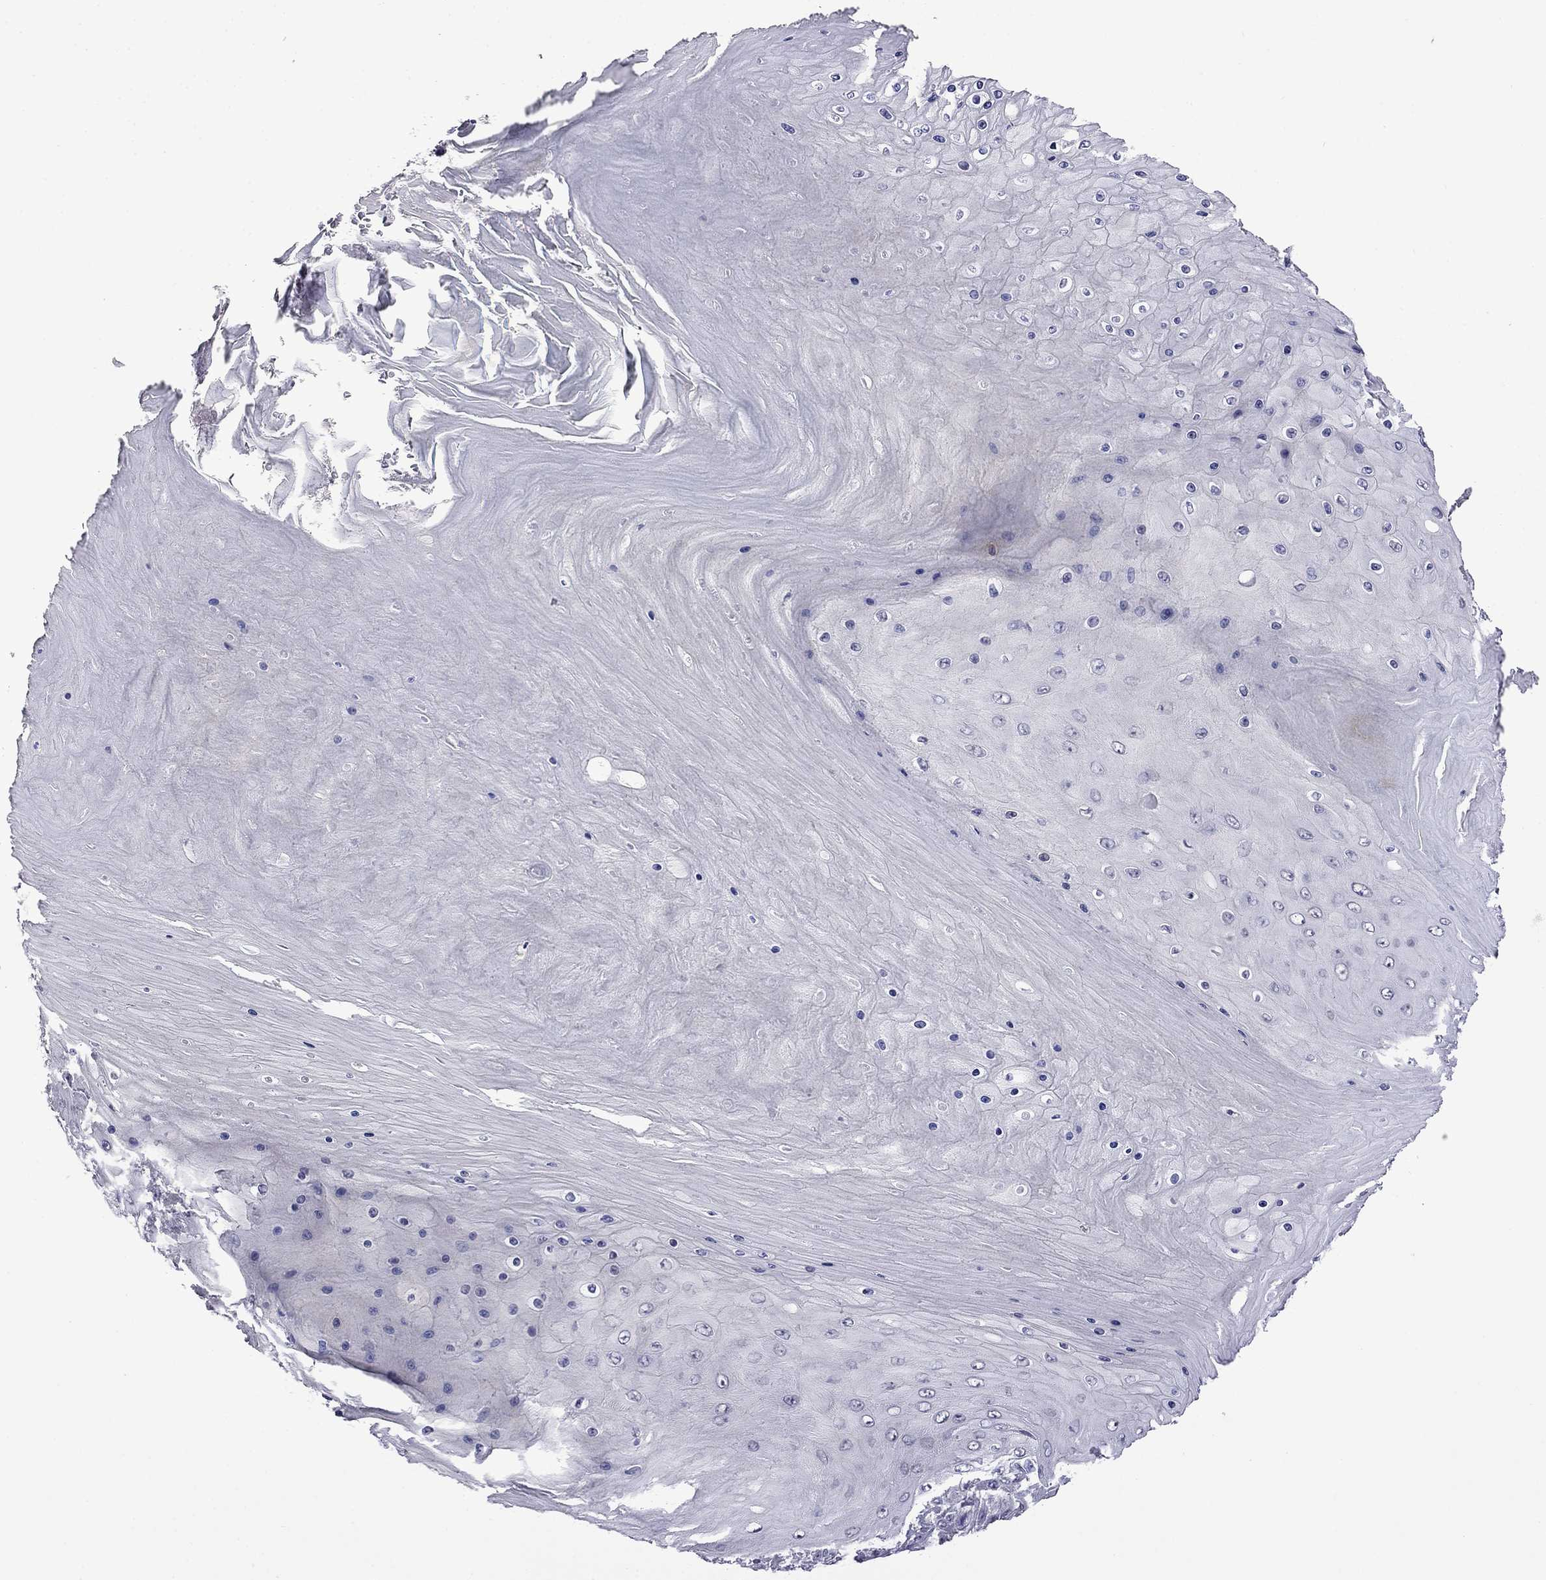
{"staining": {"intensity": "negative", "quantity": "none", "location": "none"}, "tissue": "skin cancer", "cell_type": "Tumor cells", "image_type": "cancer", "snomed": [{"axis": "morphology", "description": "Squamous cell carcinoma, NOS"}, {"axis": "topography", "description": "Skin"}], "caption": "This photomicrograph is of skin cancer (squamous cell carcinoma) stained with IHC to label a protein in brown with the nuclei are counter-stained blue. There is no expression in tumor cells.", "gene": "STAR", "patient": {"sex": "male", "age": 62}}